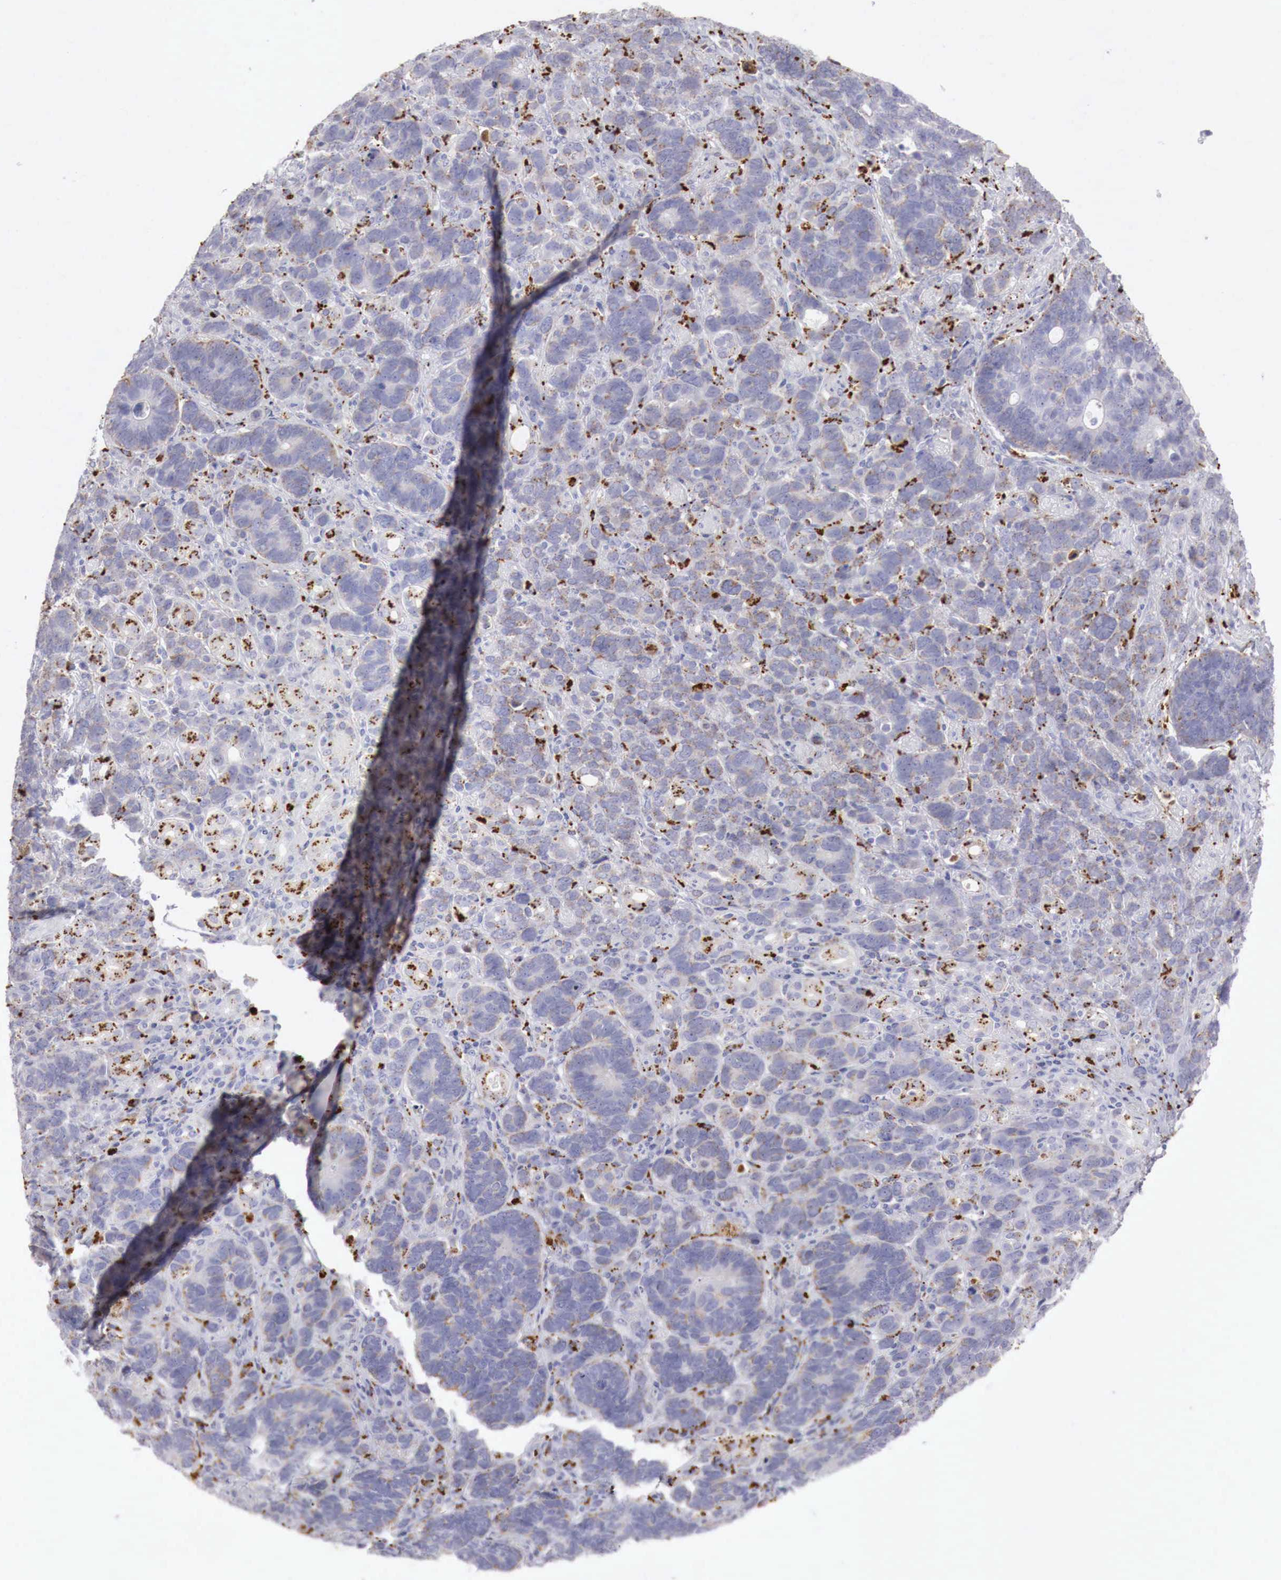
{"staining": {"intensity": "moderate", "quantity": "25%-75%", "location": "cytoplasmic/membranous"}, "tissue": "stomach cancer", "cell_type": "Tumor cells", "image_type": "cancer", "snomed": [{"axis": "morphology", "description": "Adenocarcinoma, NOS"}, {"axis": "topography", "description": "Stomach, upper"}], "caption": "Immunohistochemical staining of human adenocarcinoma (stomach) reveals medium levels of moderate cytoplasmic/membranous staining in approximately 25%-75% of tumor cells. (DAB (3,3'-diaminobenzidine) IHC with brightfield microscopy, high magnification).", "gene": "GLA", "patient": {"sex": "male", "age": 71}}